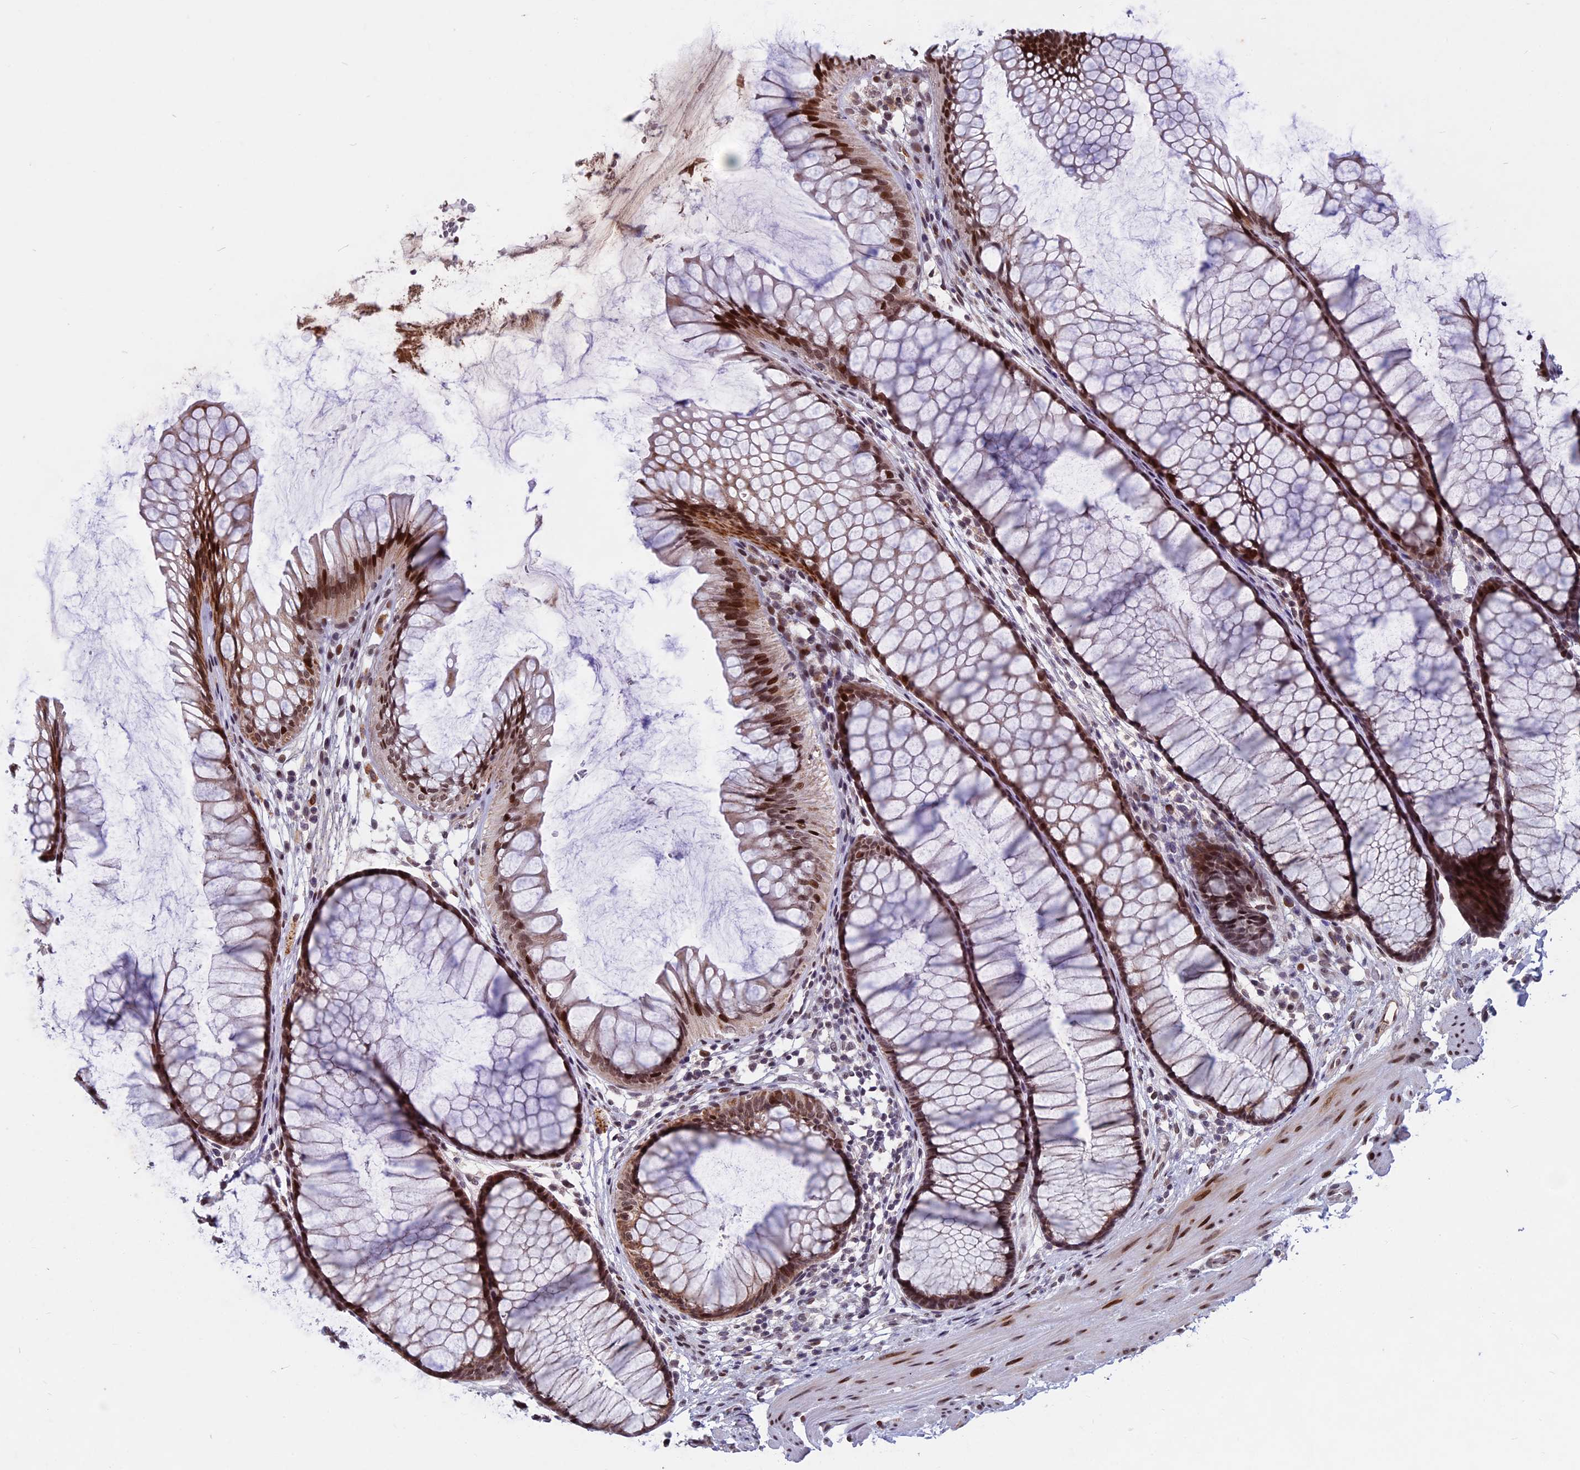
{"staining": {"intensity": "moderate", "quantity": "<25%", "location": "cytoplasmic/membranous,nuclear"}, "tissue": "colon", "cell_type": "Endothelial cells", "image_type": "normal", "snomed": [{"axis": "morphology", "description": "Normal tissue, NOS"}, {"axis": "topography", "description": "Colon"}], "caption": "Immunohistochemistry image of unremarkable human colon stained for a protein (brown), which reveals low levels of moderate cytoplasmic/membranous,nuclear positivity in about <25% of endothelial cells.", "gene": "CDC7", "patient": {"sex": "female", "age": 82}}